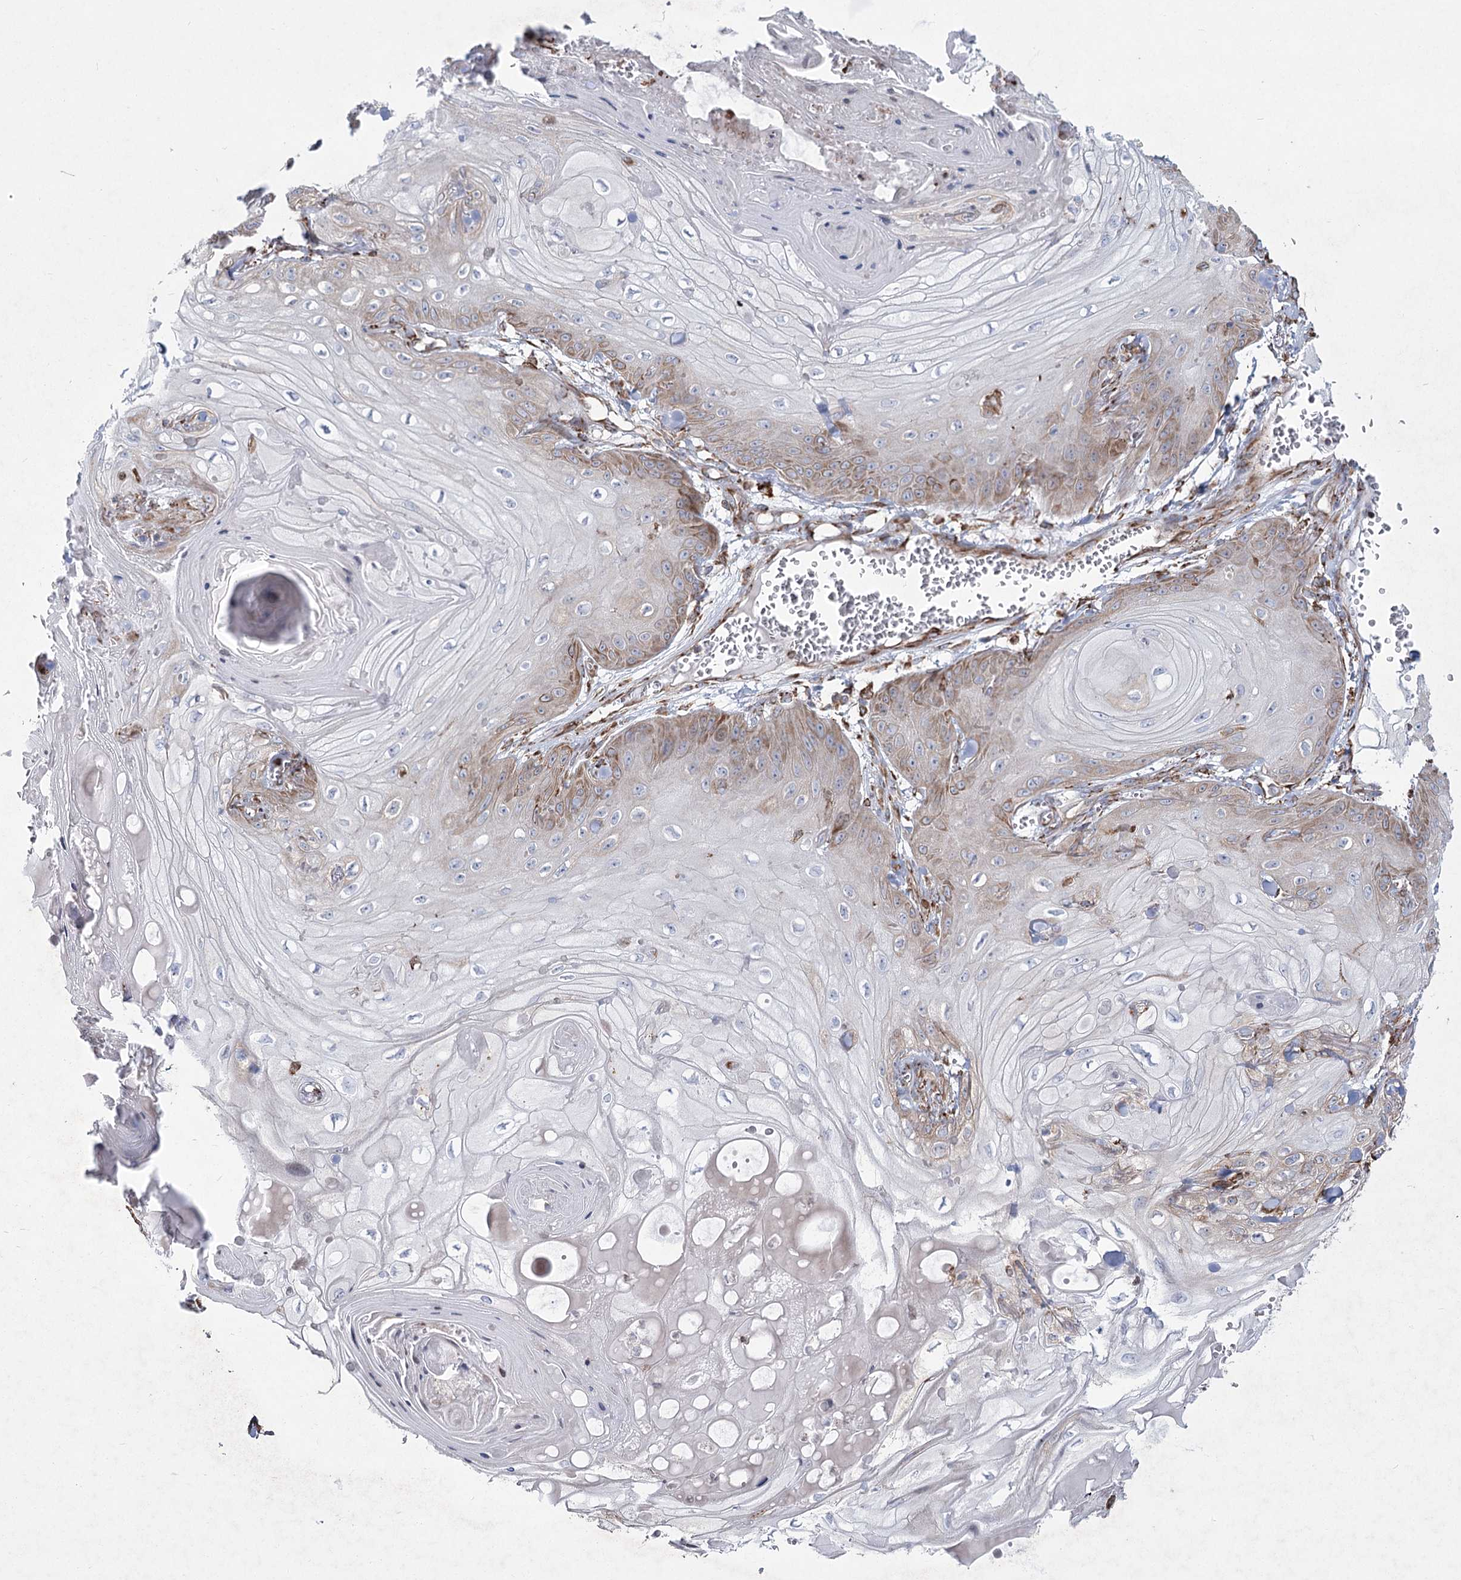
{"staining": {"intensity": "weak", "quantity": "<25%", "location": "cytoplasmic/membranous"}, "tissue": "skin cancer", "cell_type": "Tumor cells", "image_type": "cancer", "snomed": [{"axis": "morphology", "description": "Squamous cell carcinoma, NOS"}, {"axis": "topography", "description": "Skin"}], "caption": "DAB immunohistochemical staining of skin squamous cell carcinoma exhibits no significant positivity in tumor cells.", "gene": "NHLRC2", "patient": {"sex": "male", "age": 74}}